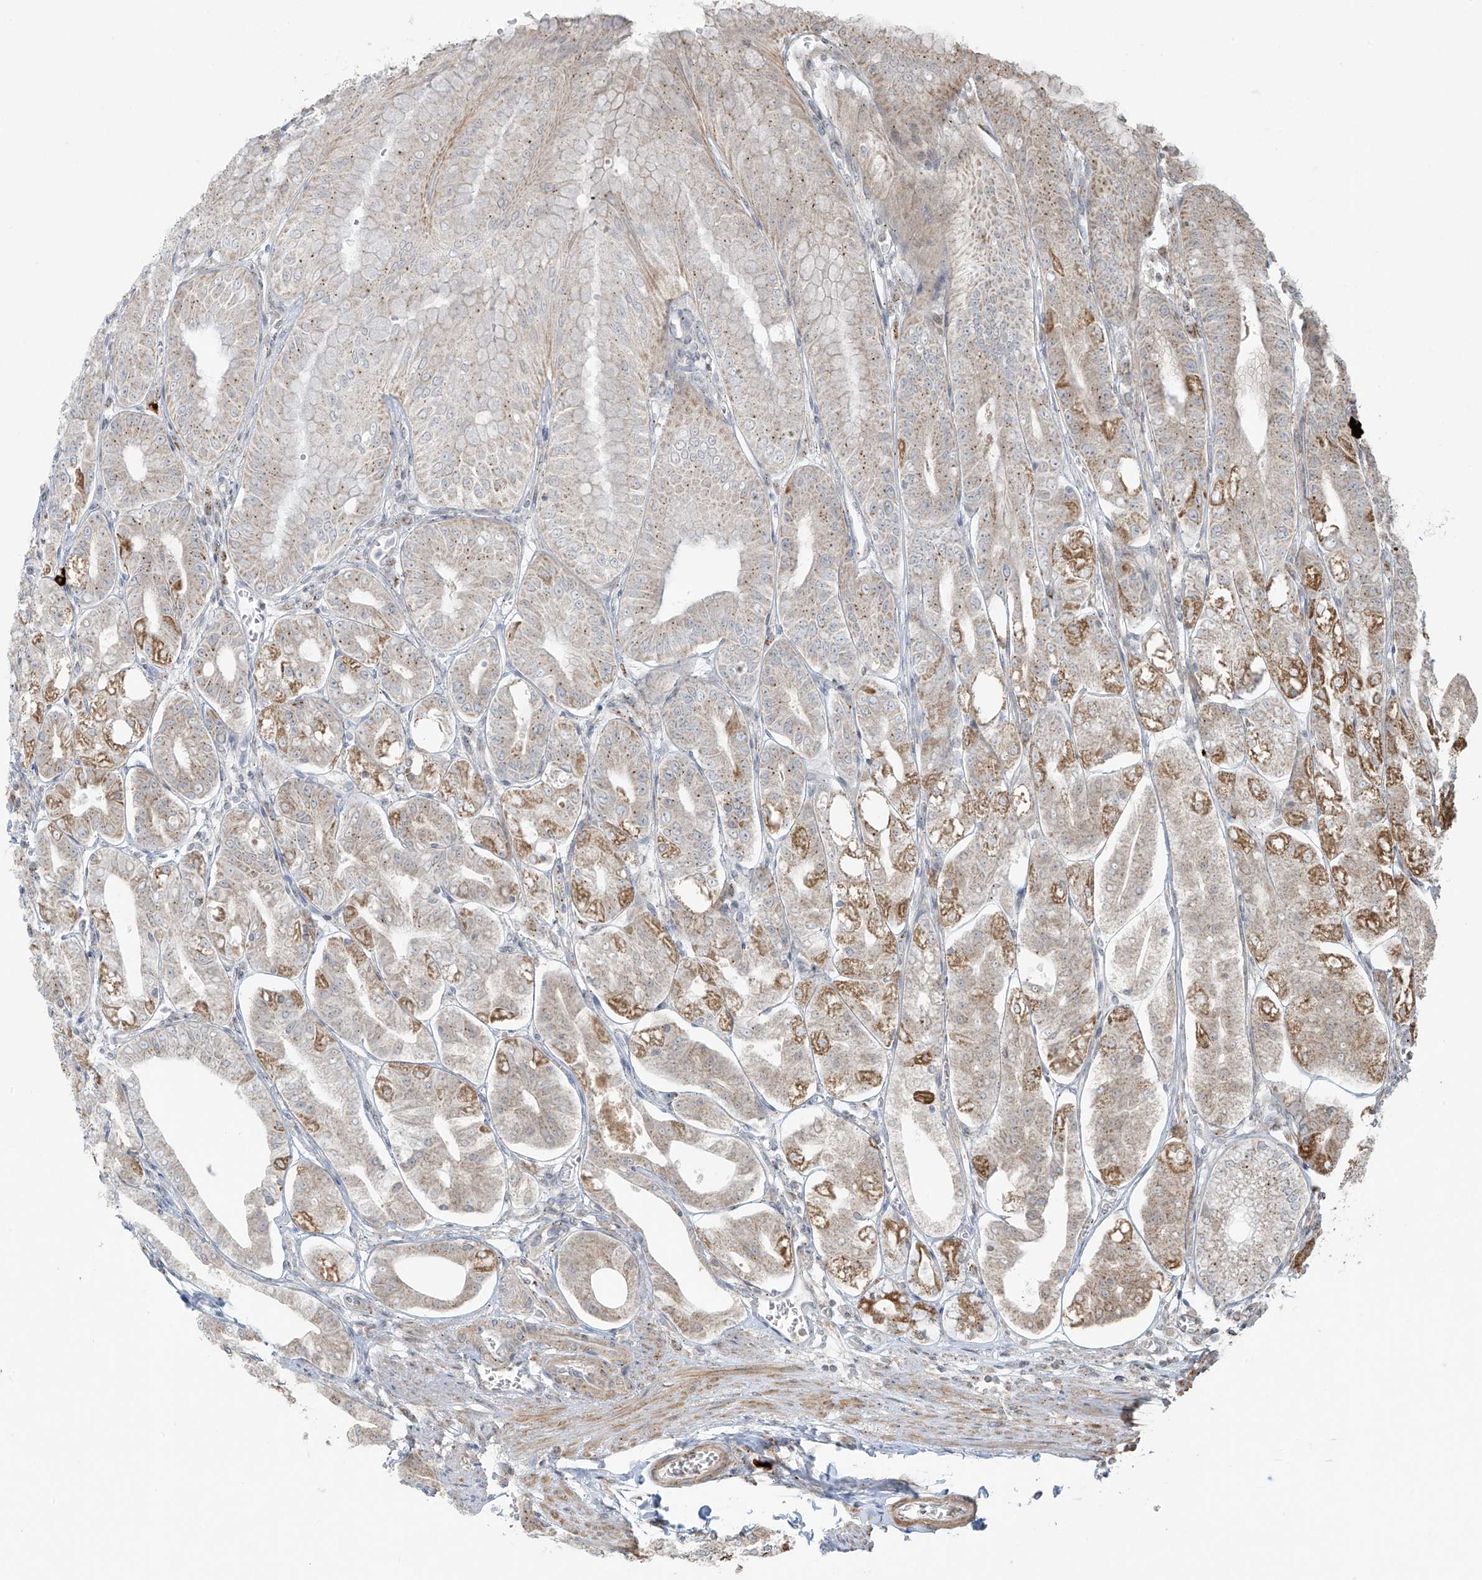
{"staining": {"intensity": "strong", "quantity": "25%-75%", "location": "cytoplasmic/membranous"}, "tissue": "stomach", "cell_type": "Glandular cells", "image_type": "normal", "snomed": [{"axis": "morphology", "description": "Normal tissue, NOS"}, {"axis": "topography", "description": "Stomach, lower"}], "caption": "Stomach stained with immunohistochemistry (IHC) exhibits strong cytoplasmic/membranous staining in about 25%-75% of glandular cells. The protein is shown in brown color, while the nuclei are stained blue.", "gene": "HDDC2", "patient": {"sex": "male", "age": 71}}